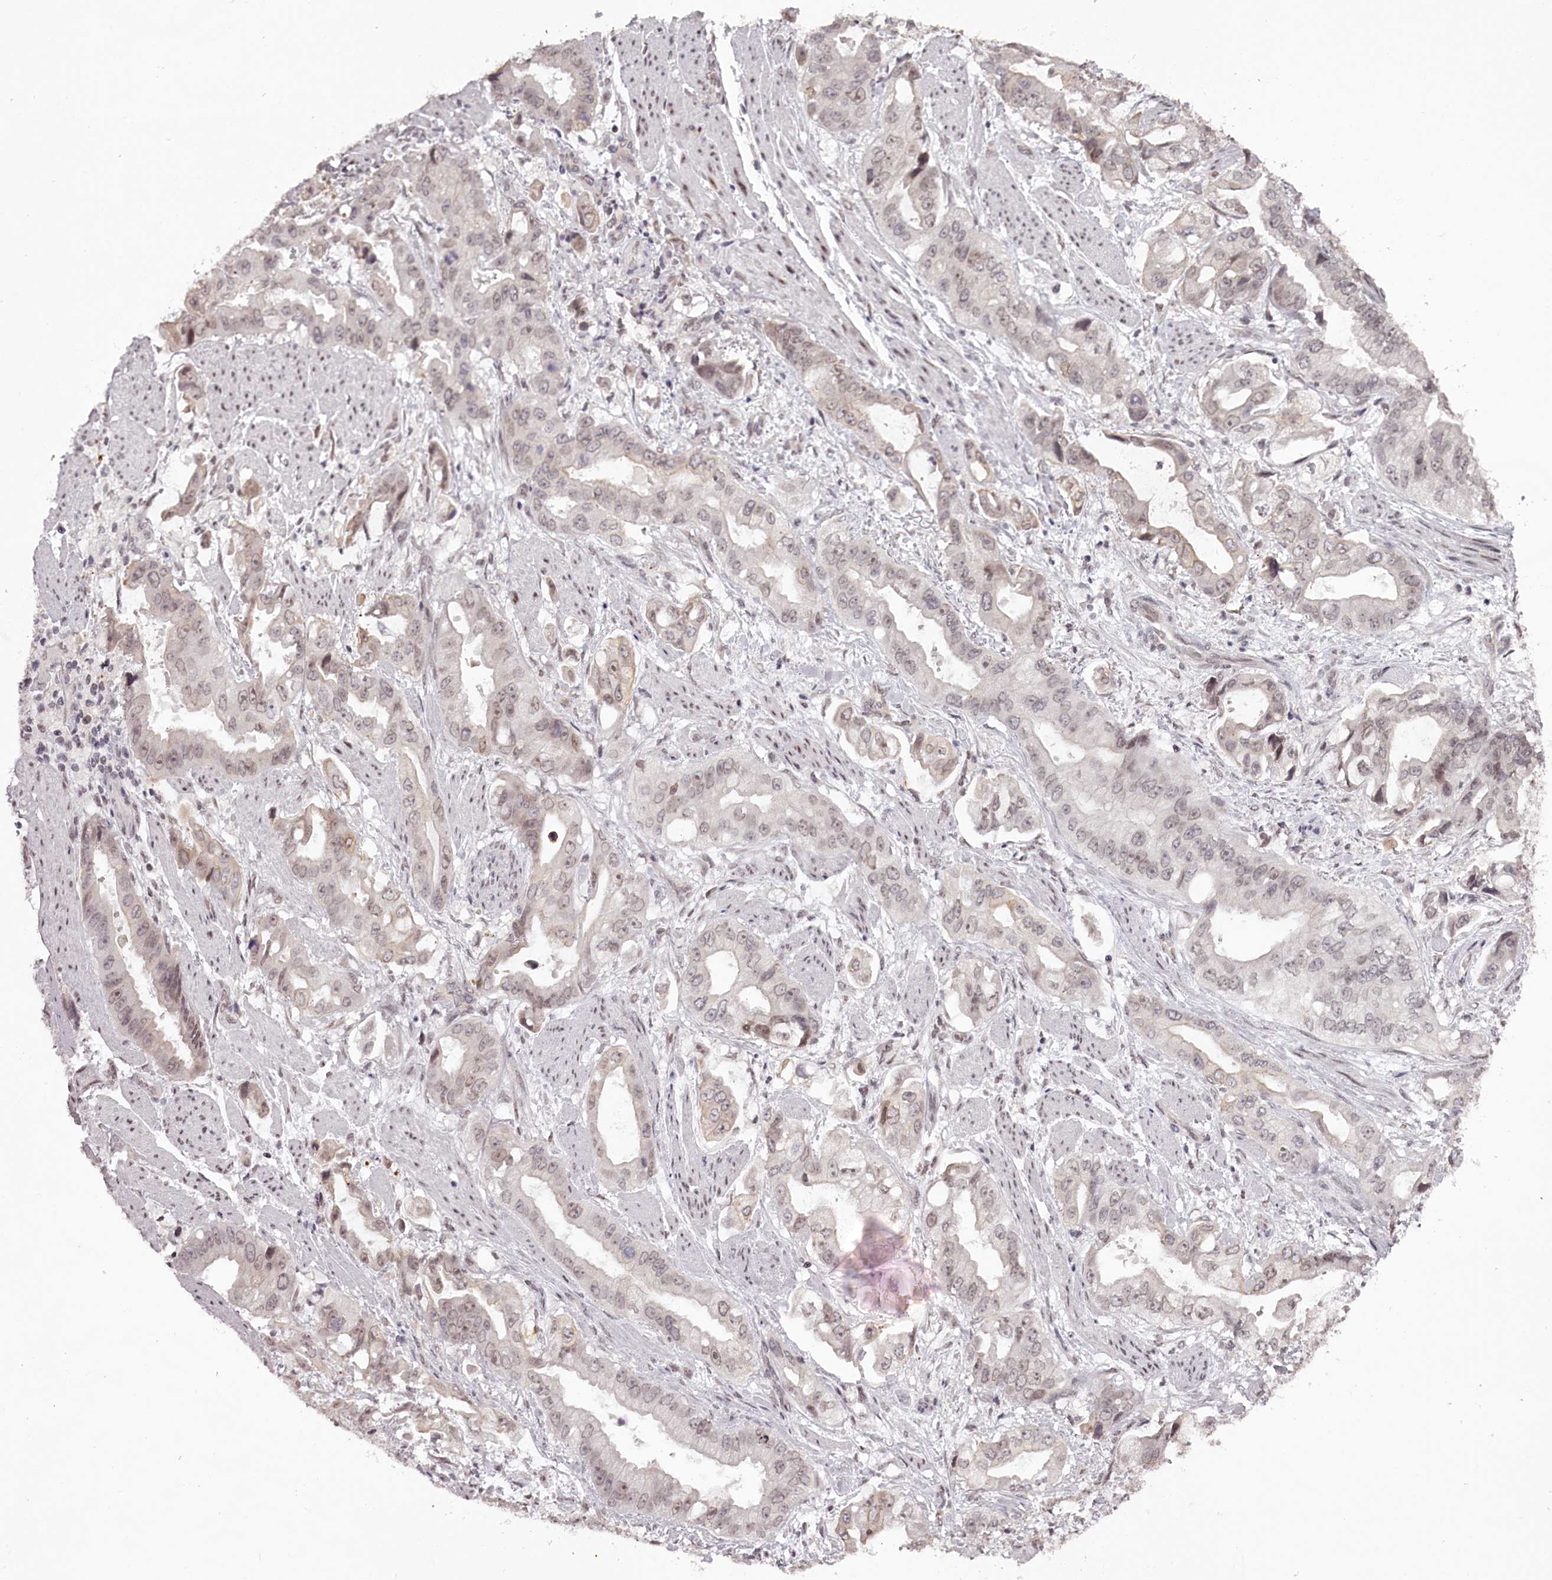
{"staining": {"intensity": "weak", "quantity": "<25%", "location": "nuclear"}, "tissue": "stomach cancer", "cell_type": "Tumor cells", "image_type": "cancer", "snomed": [{"axis": "morphology", "description": "Adenocarcinoma, NOS"}, {"axis": "topography", "description": "Stomach"}], "caption": "Tumor cells show no significant positivity in stomach adenocarcinoma.", "gene": "THYN1", "patient": {"sex": "male", "age": 62}}